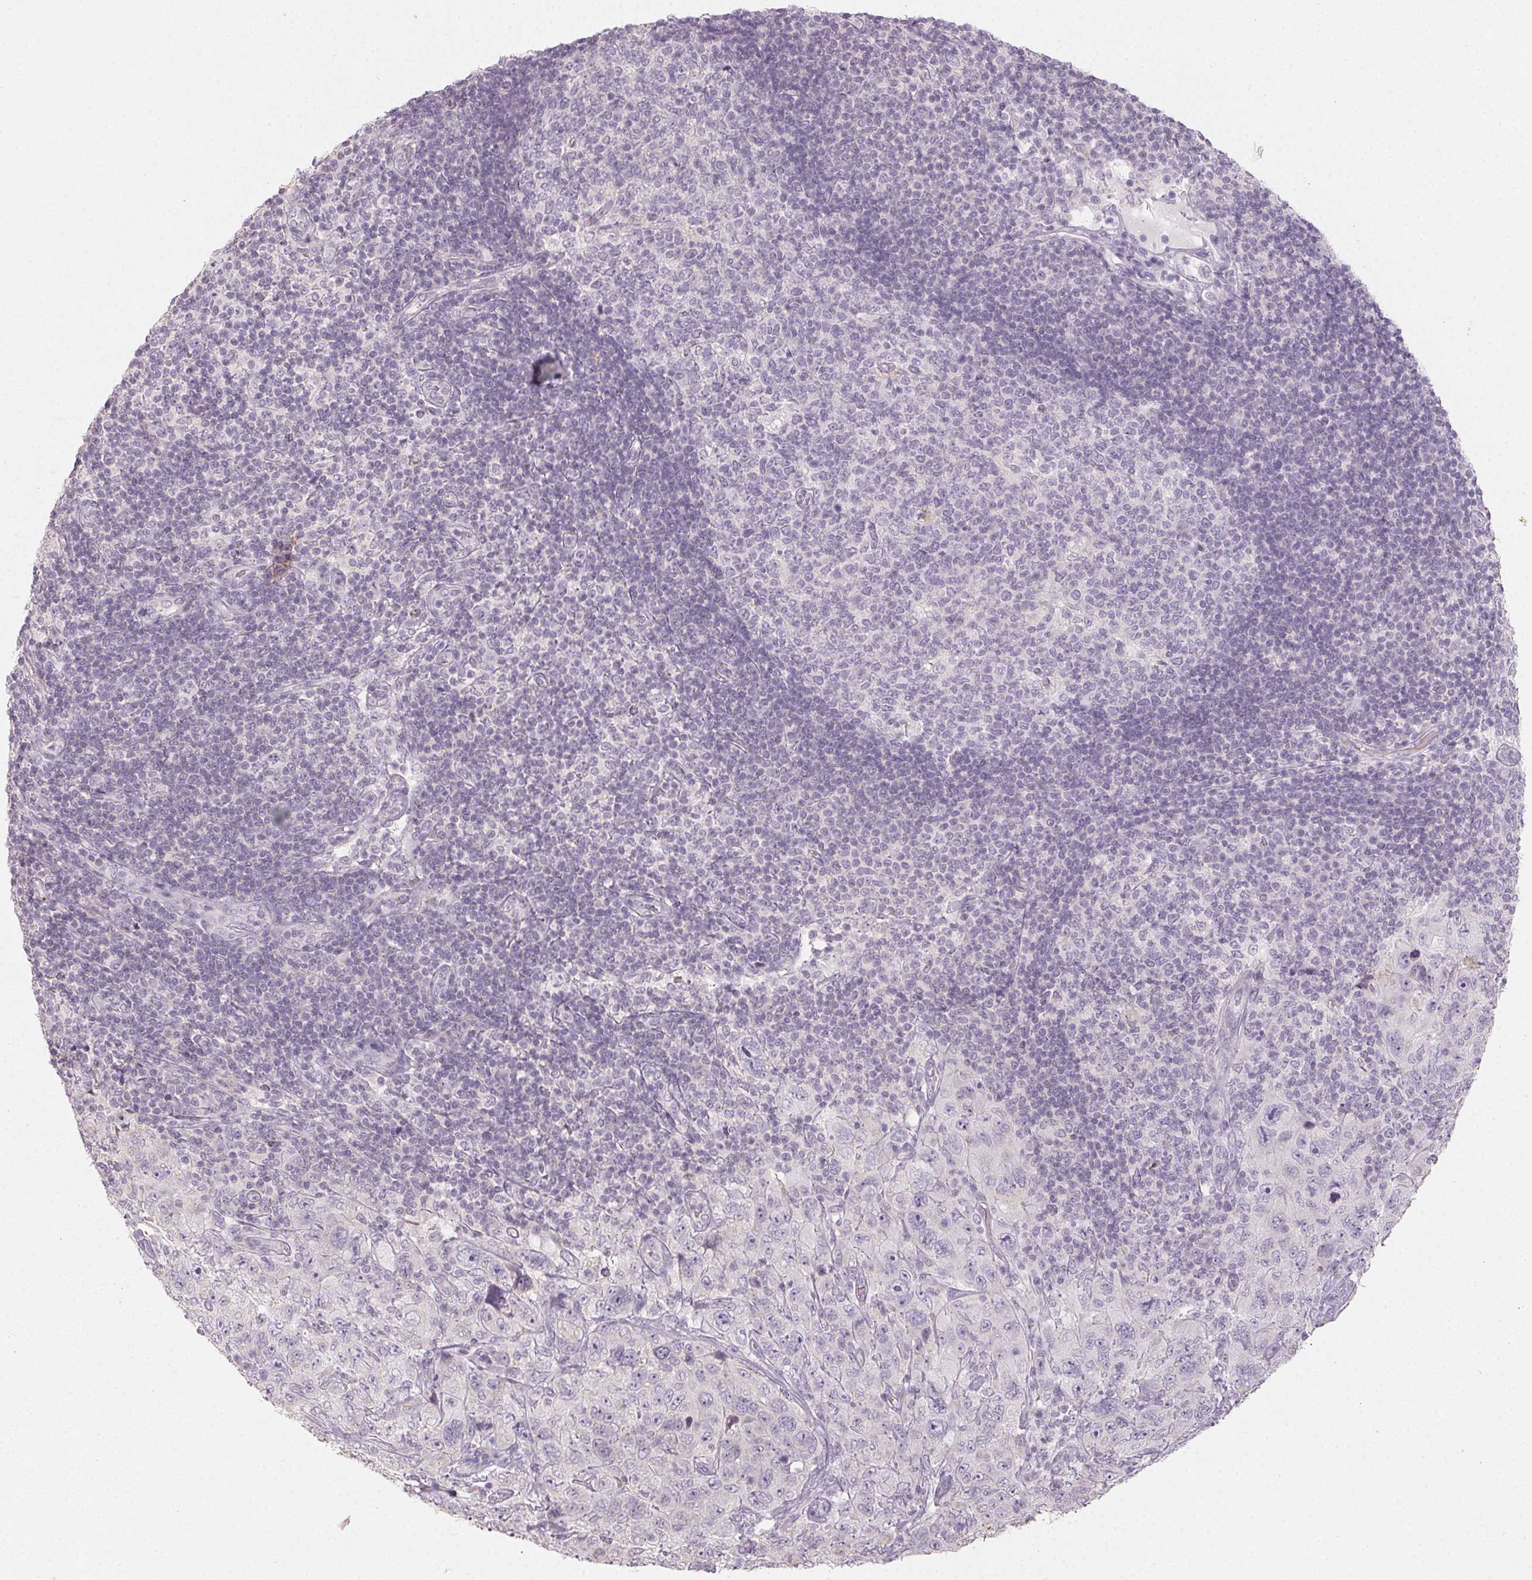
{"staining": {"intensity": "negative", "quantity": "none", "location": "none"}, "tissue": "pancreatic cancer", "cell_type": "Tumor cells", "image_type": "cancer", "snomed": [{"axis": "morphology", "description": "Adenocarcinoma, NOS"}, {"axis": "topography", "description": "Pancreas"}], "caption": "There is no significant expression in tumor cells of pancreatic adenocarcinoma. Brightfield microscopy of immunohistochemistry (IHC) stained with DAB (brown) and hematoxylin (blue), captured at high magnification.", "gene": "LVRN", "patient": {"sex": "male", "age": 68}}